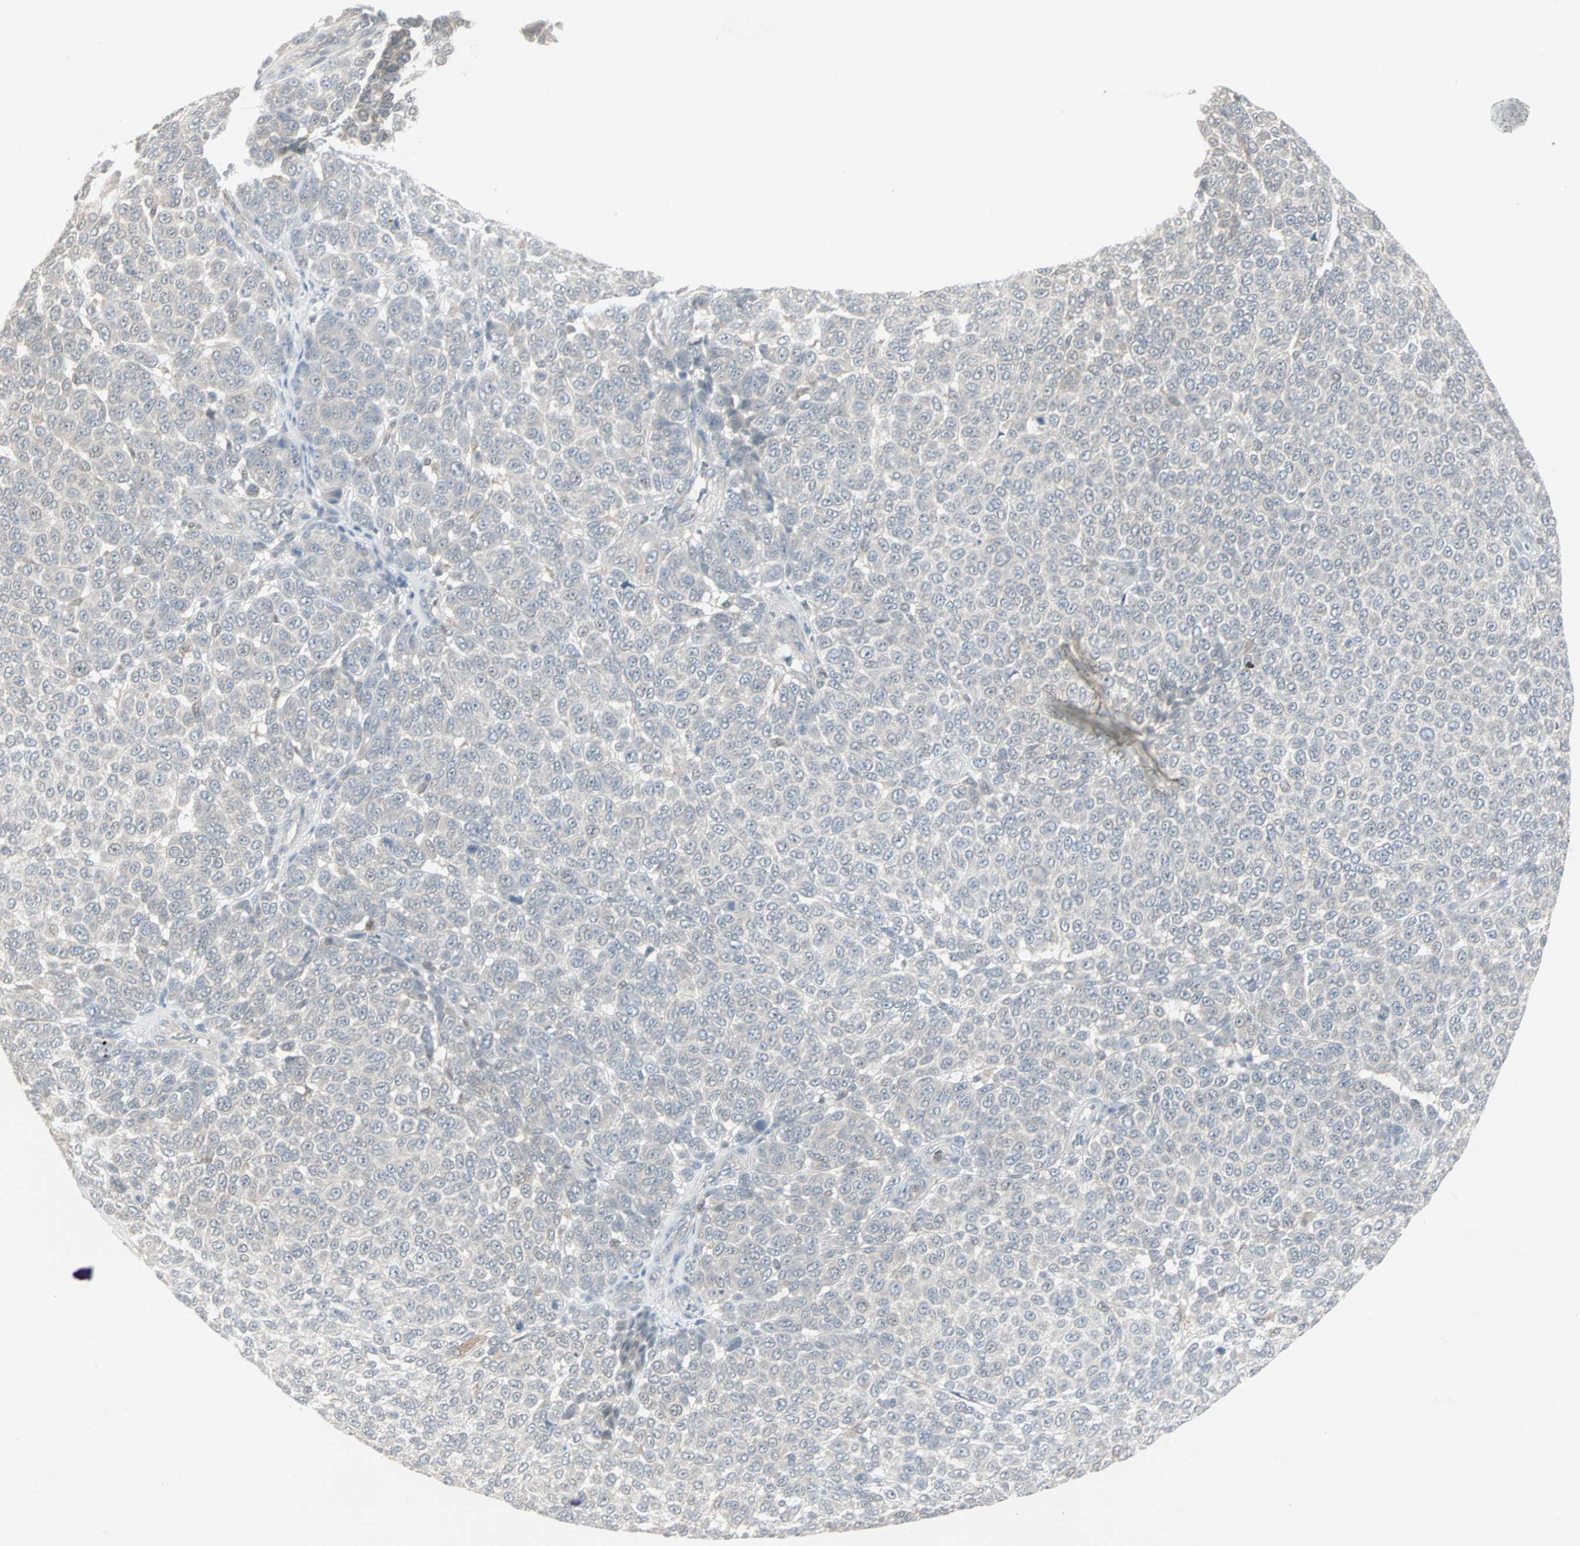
{"staining": {"intensity": "negative", "quantity": "none", "location": "none"}, "tissue": "melanoma", "cell_type": "Tumor cells", "image_type": "cancer", "snomed": [{"axis": "morphology", "description": "Malignant melanoma, NOS"}, {"axis": "topography", "description": "Skin"}], "caption": "This is an immunohistochemistry histopathology image of human malignant melanoma. There is no staining in tumor cells.", "gene": "PTPA", "patient": {"sex": "male", "age": 59}}